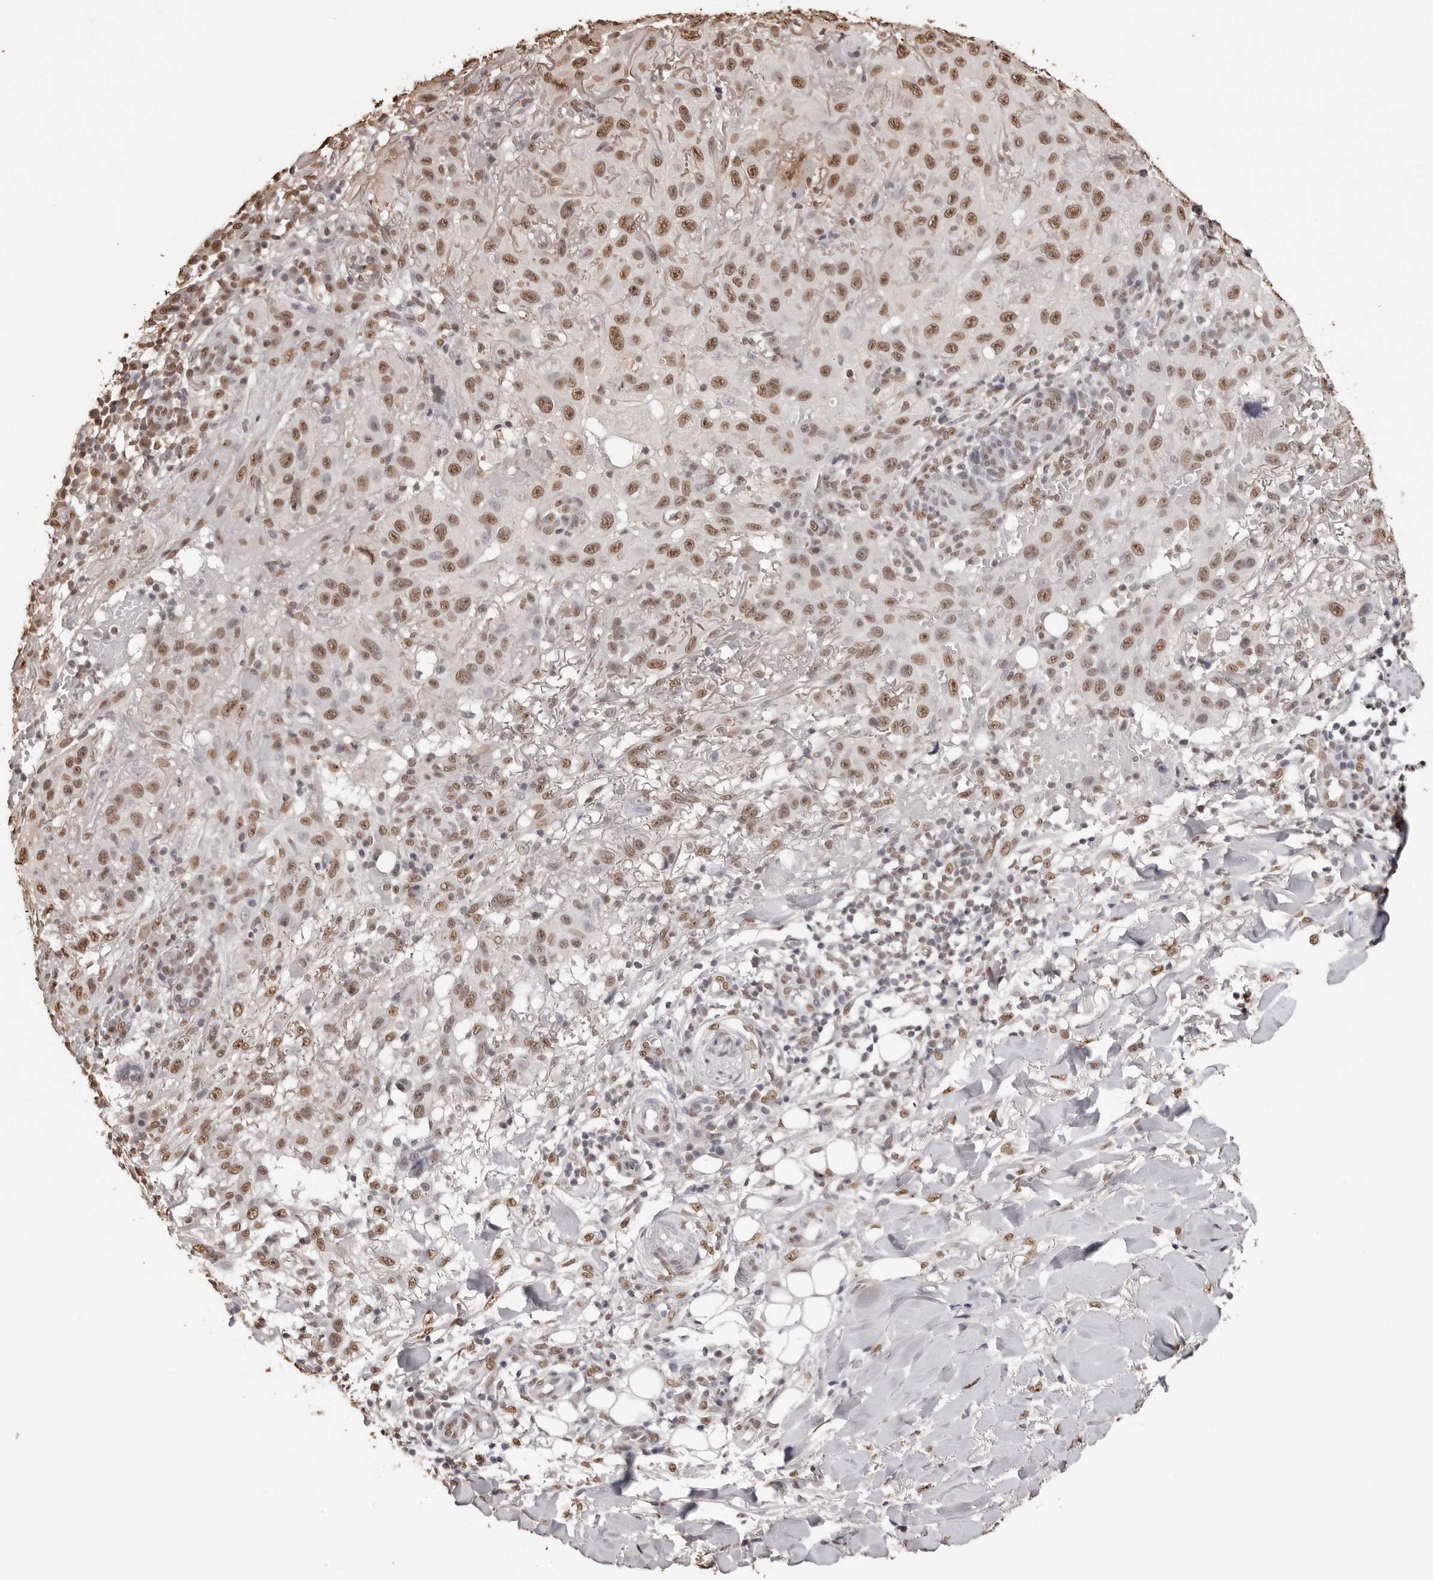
{"staining": {"intensity": "moderate", "quantity": ">75%", "location": "nuclear"}, "tissue": "skin cancer", "cell_type": "Tumor cells", "image_type": "cancer", "snomed": [{"axis": "morphology", "description": "Normal tissue, NOS"}, {"axis": "morphology", "description": "Squamous cell carcinoma, NOS"}, {"axis": "topography", "description": "Skin"}], "caption": "Human skin cancer stained with a brown dye reveals moderate nuclear positive expression in approximately >75% of tumor cells.", "gene": "OLIG3", "patient": {"sex": "female", "age": 96}}